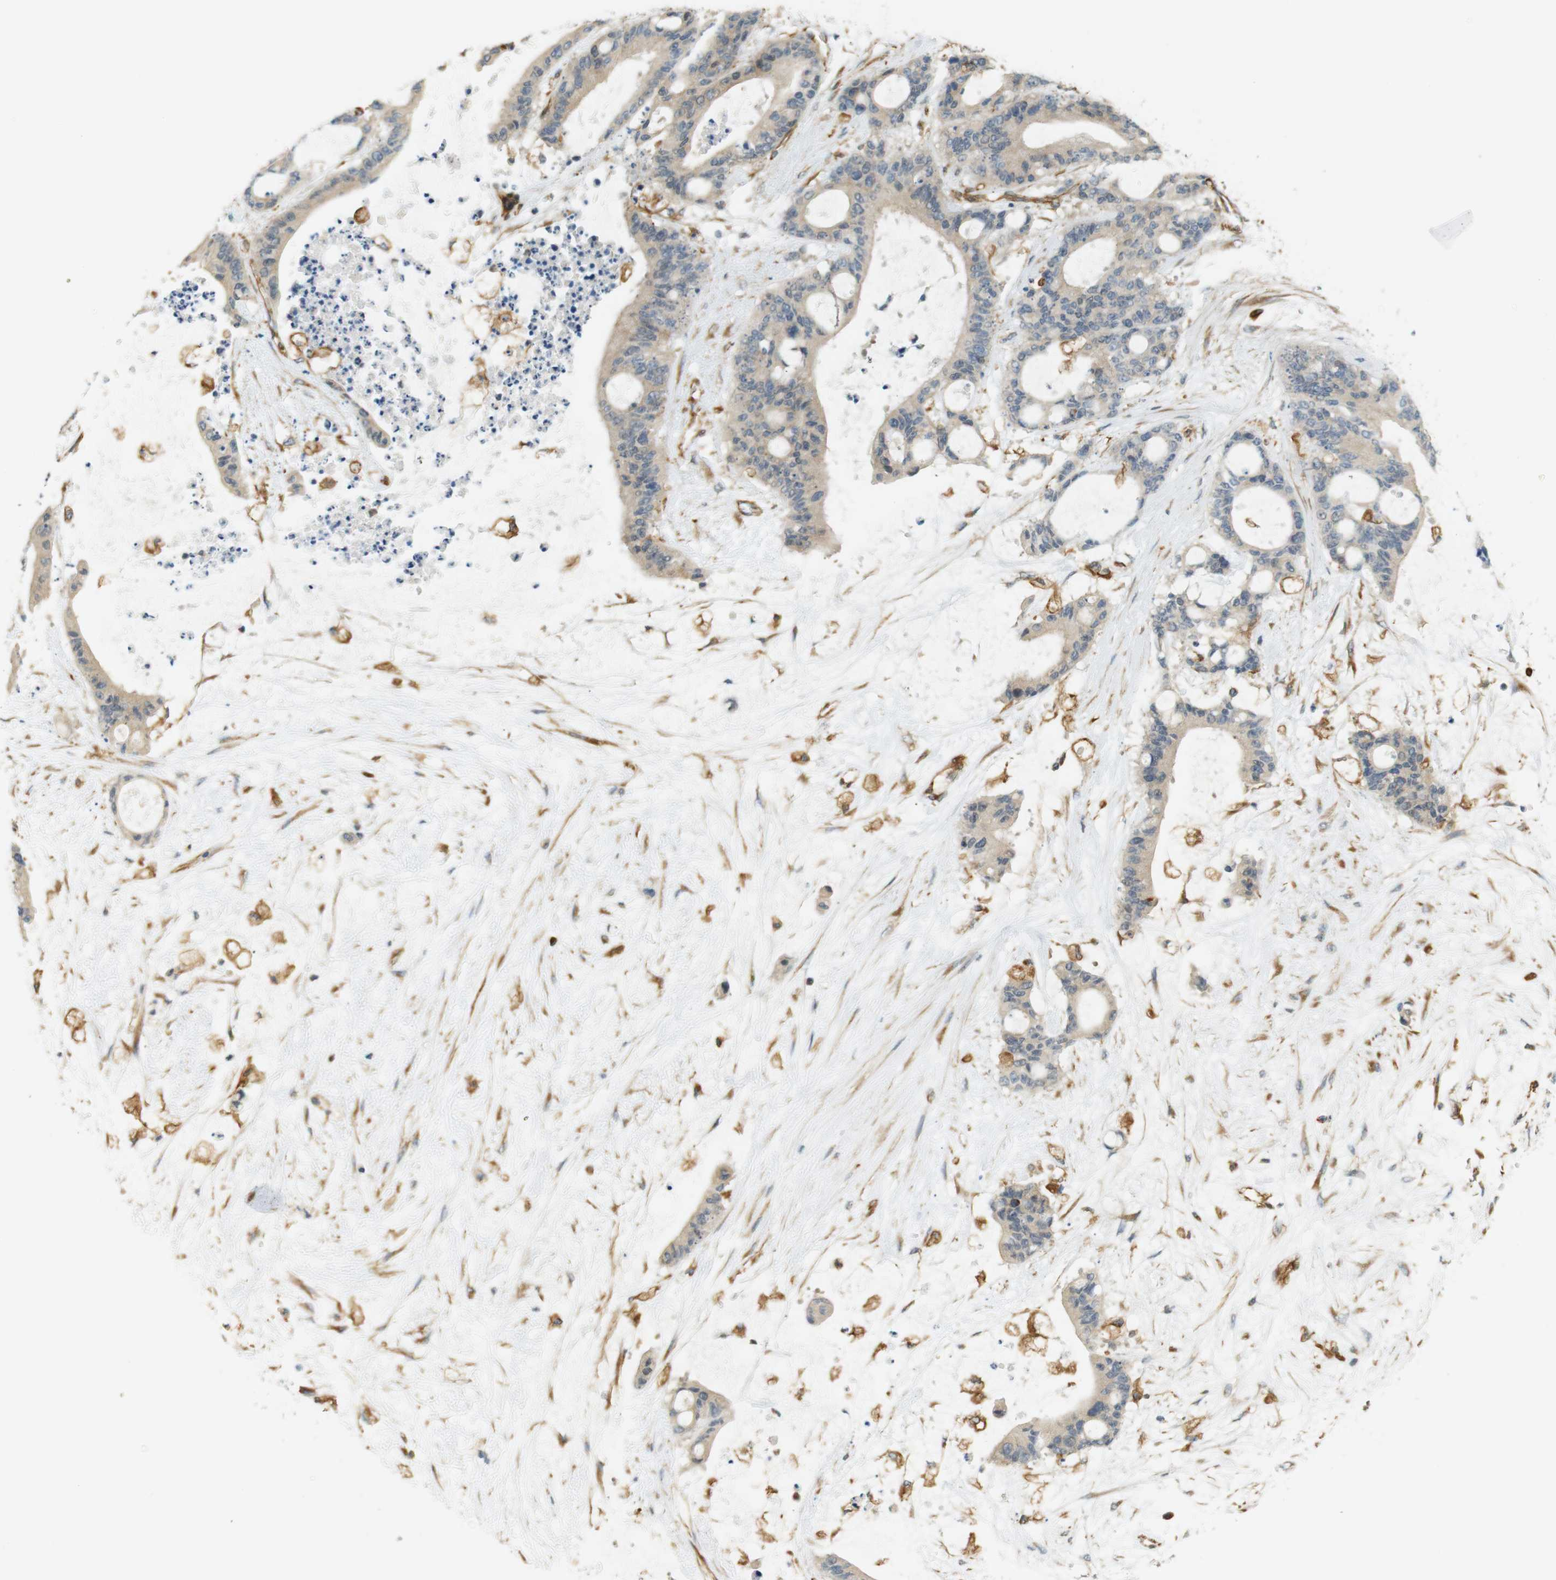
{"staining": {"intensity": "weak", "quantity": ">75%", "location": "cytoplasmic/membranous"}, "tissue": "liver cancer", "cell_type": "Tumor cells", "image_type": "cancer", "snomed": [{"axis": "morphology", "description": "Cholangiocarcinoma"}, {"axis": "topography", "description": "Liver"}], "caption": "Protein staining displays weak cytoplasmic/membranous expression in approximately >75% of tumor cells in liver cancer (cholangiocarcinoma). Immunohistochemistry (ihc) stains the protein of interest in brown and the nuclei are stained blue.", "gene": "CYTH3", "patient": {"sex": "female", "age": 73}}